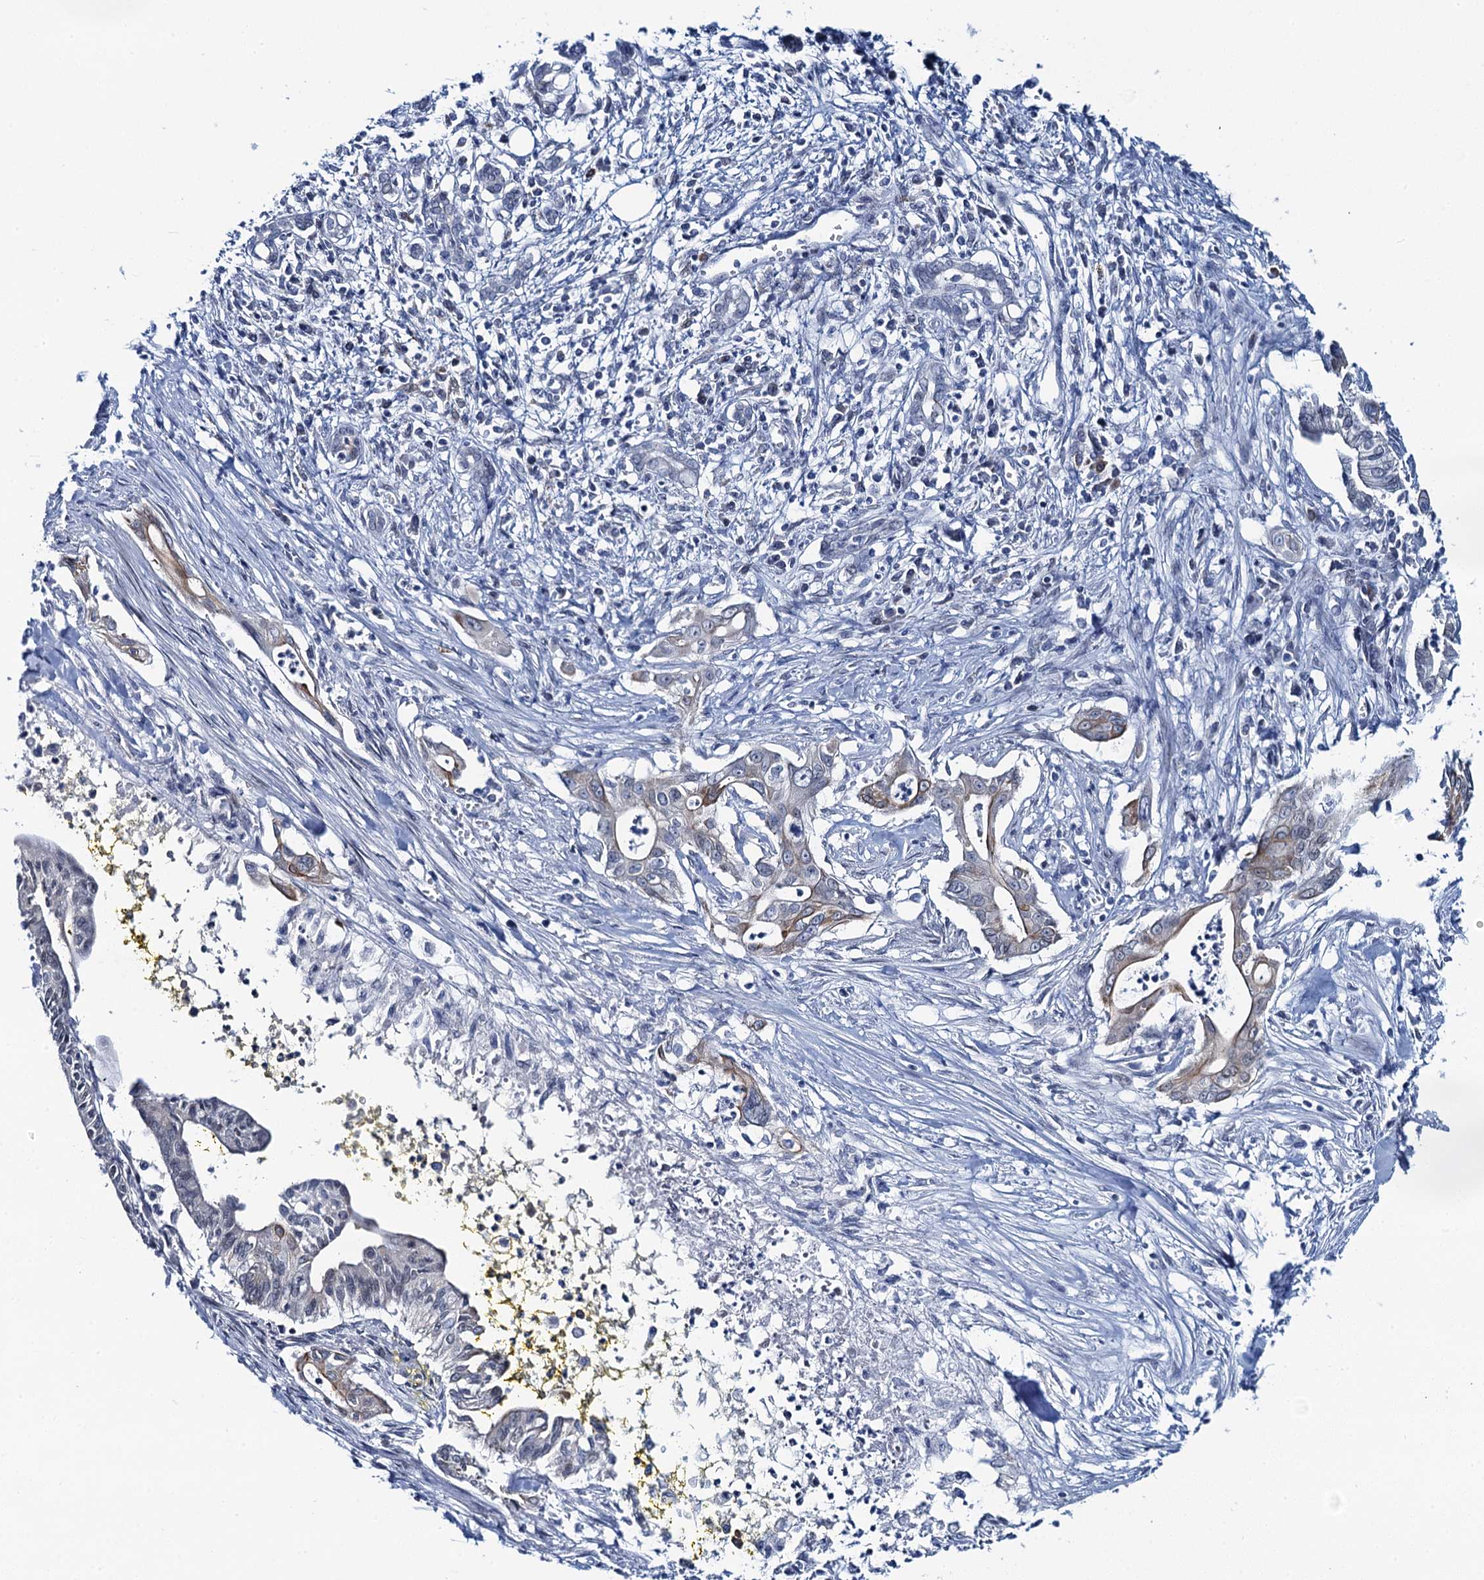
{"staining": {"intensity": "weak", "quantity": "<25%", "location": "cytoplasmic/membranous"}, "tissue": "pancreatic cancer", "cell_type": "Tumor cells", "image_type": "cancer", "snomed": [{"axis": "morphology", "description": "Adenocarcinoma, NOS"}, {"axis": "topography", "description": "Pancreas"}], "caption": "There is no significant expression in tumor cells of pancreatic cancer. (Stains: DAB (3,3'-diaminobenzidine) IHC with hematoxylin counter stain, Microscopy: brightfield microscopy at high magnification).", "gene": "TOX3", "patient": {"sex": "male", "age": 58}}